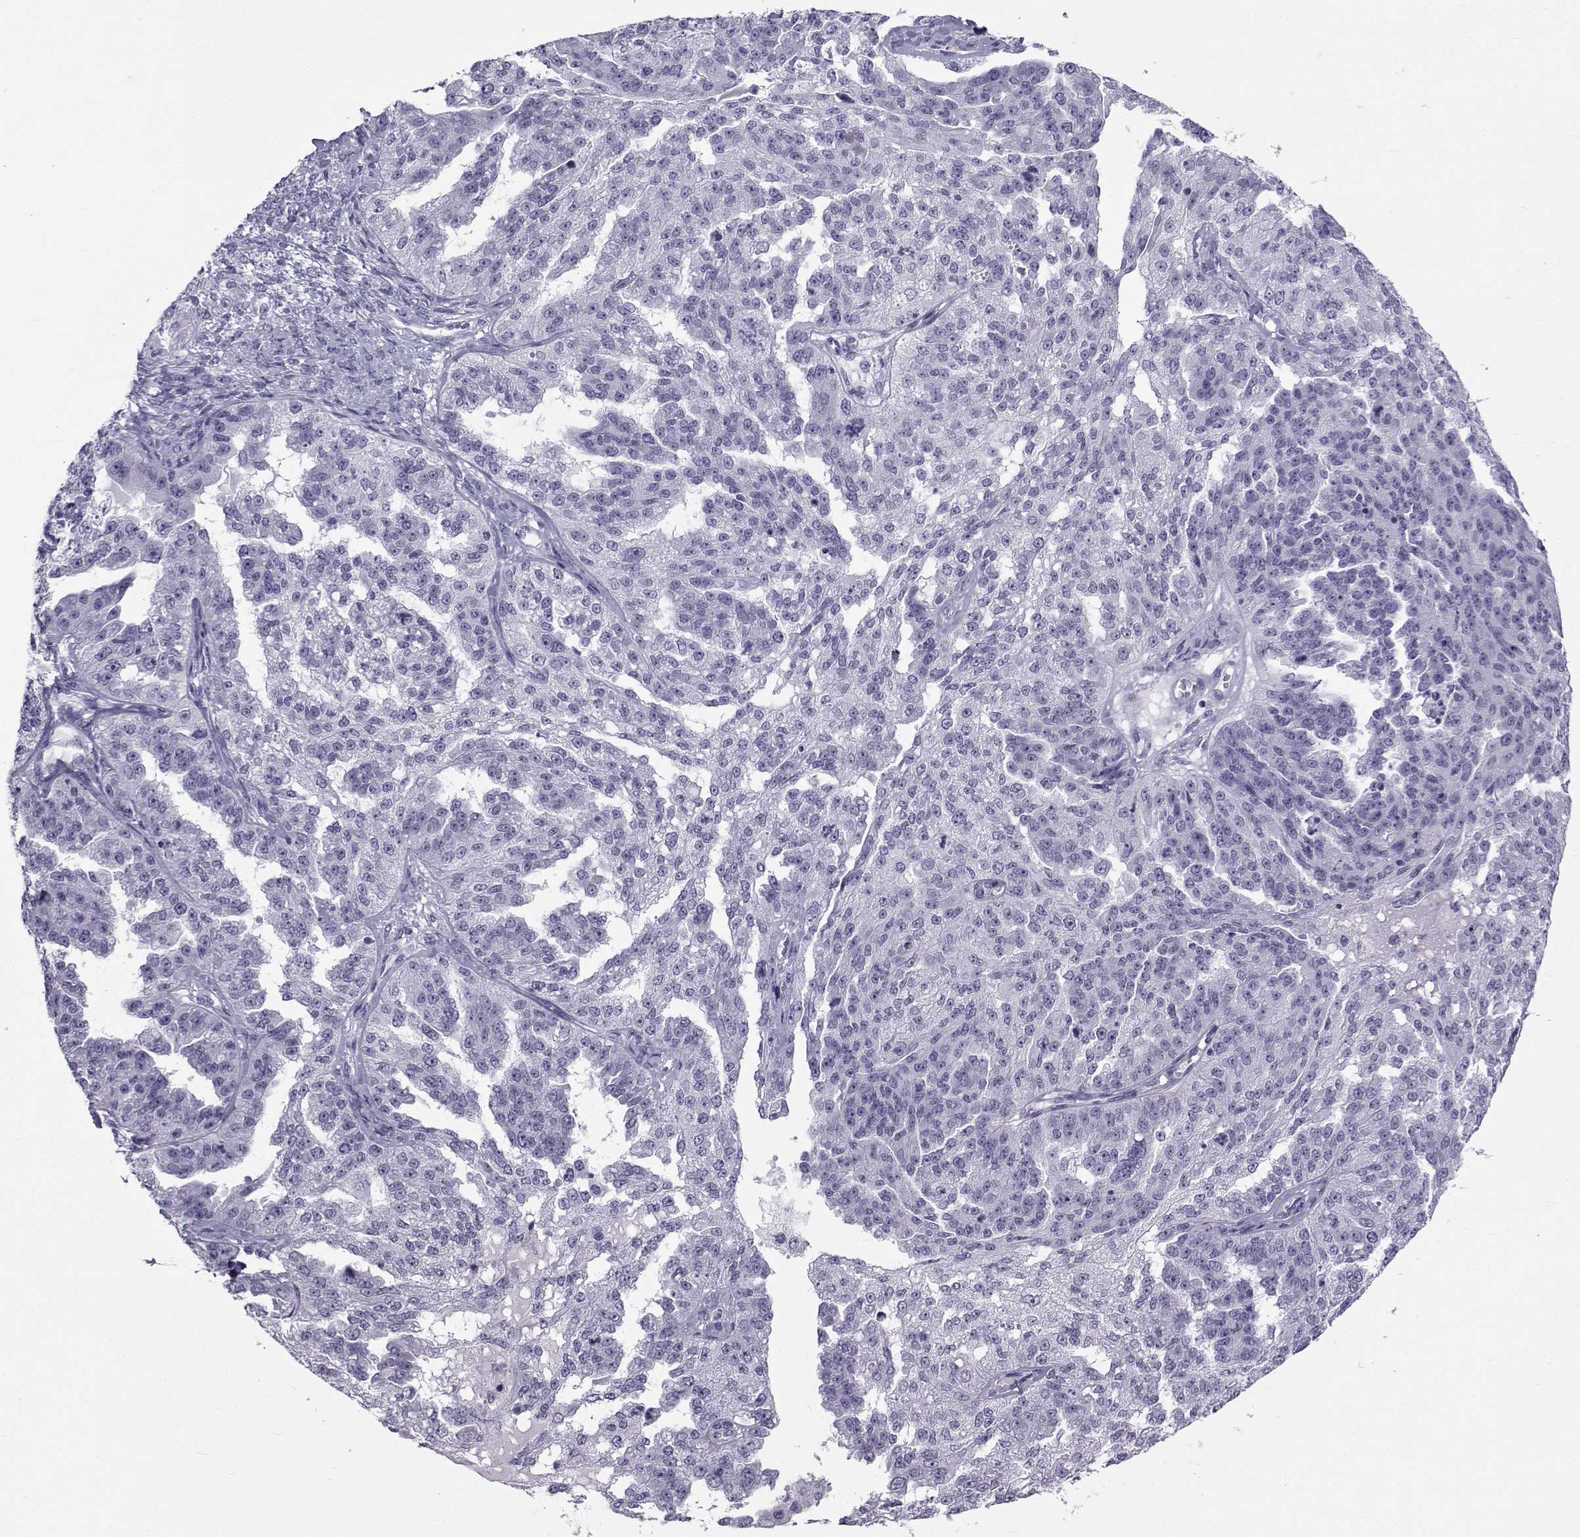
{"staining": {"intensity": "negative", "quantity": "none", "location": "none"}, "tissue": "ovarian cancer", "cell_type": "Tumor cells", "image_type": "cancer", "snomed": [{"axis": "morphology", "description": "Cystadenocarcinoma, serous, NOS"}, {"axis": "topography", "description": "Ovary"}], "caption": "Ovarian serous cystadenocarcinoma was stained to show a protein in brown. There is no significant staining in tumor cells. (DAB IHC, high magnification).", "gene": "SPANXD", "patient": {"sex": "female", "age": 58}}